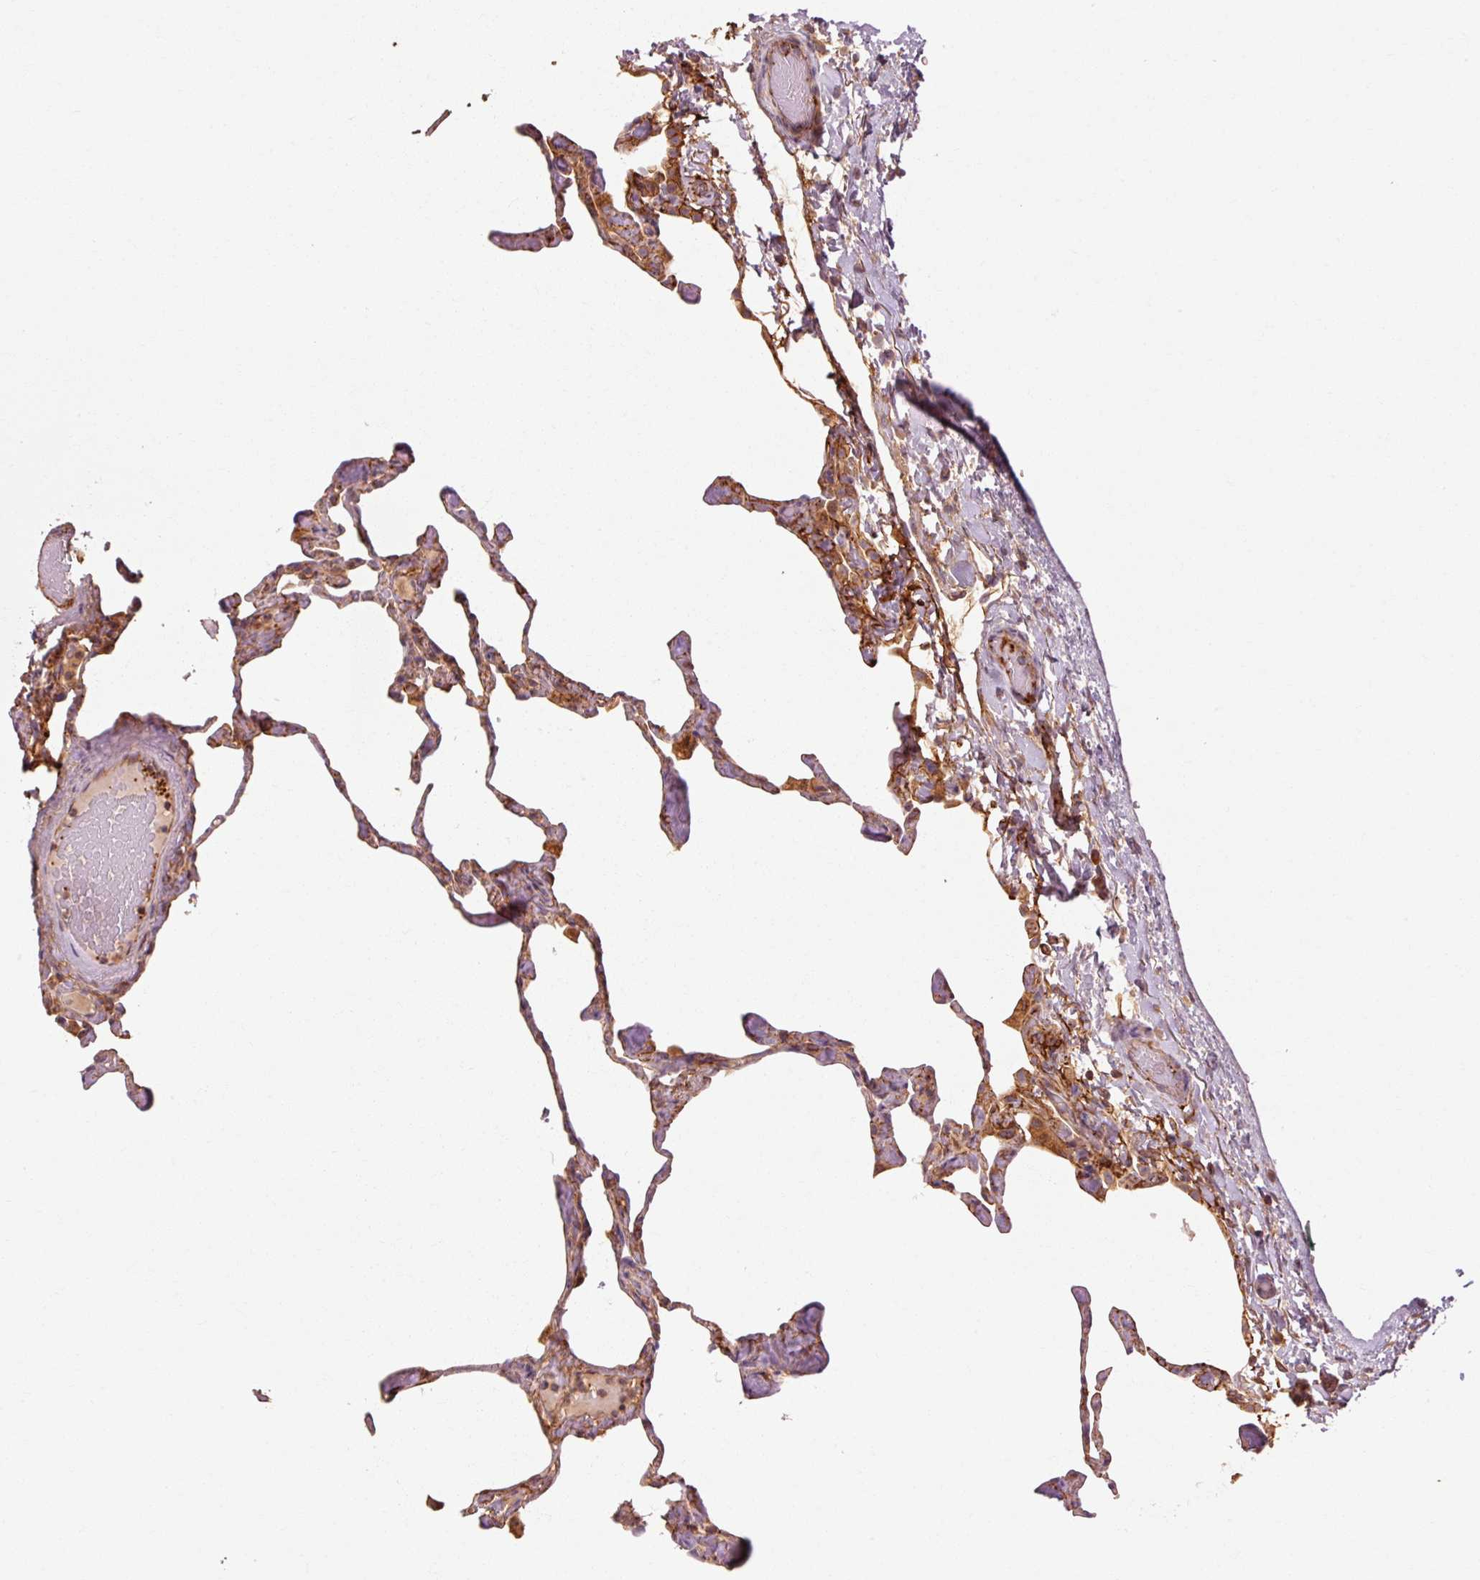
{"staining": {"intensity": "weak", "quantity": "25%-75%", "location": "cytoplasmic/membranous"}, "tissue": "lung", "cell_type": "Alveolar cells", "image_type": "normal", "snomed": [{"axis": "morphology", "description": "Normal tissue, NOS"}, {"axis": "topography", "description": "Lung"}], "caption": "A brown stain labels weak cytoplasmic/membranous expression of a protein in alveolar cells of unremarkable human lung.", "gene": "CTNNA1", "patient": {"sex": "male", "age": 65}}